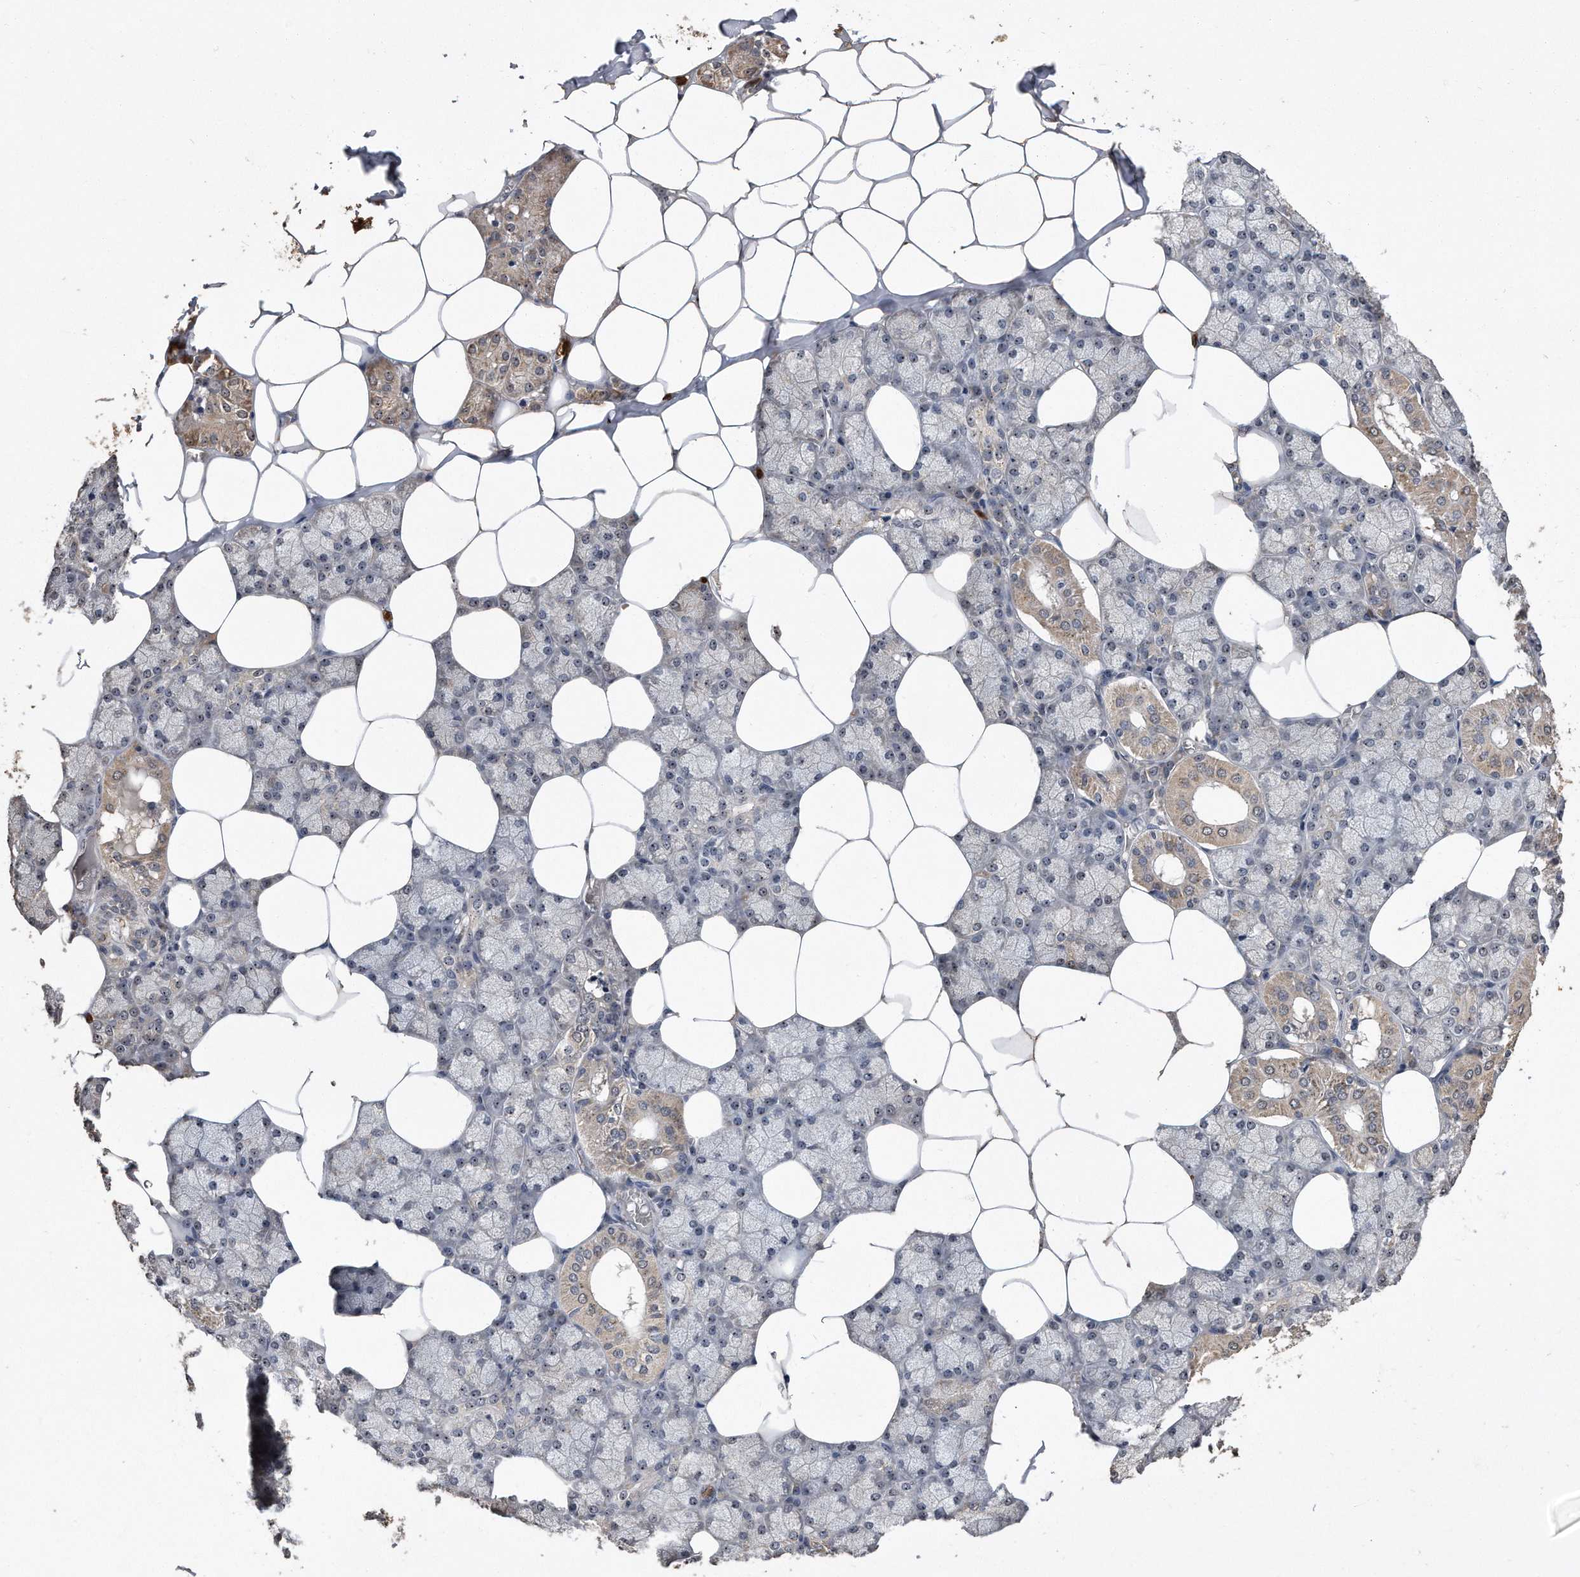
{"staining": {"intensity": "weak", "quantity": "25%-75%", "location": "cytoplasmic/membranous"}, "tissue": "salivary gland", "cell_type": "Glandular cells", "image_type": "normal", "snomed": [{"axis": "morphology", "description": "Normal tissue, NOS"}, {"axis": "topography", "description": "Salivary gland"}], "caption": "Immunohistochemistry of unremarkable human salivary gland demonstrates low levels of weak cytoplasmic/membranous staining in about 25%-75% of glandular cells.", "gene": "PELO", "patient": {"sex": "male", "age": 62}}